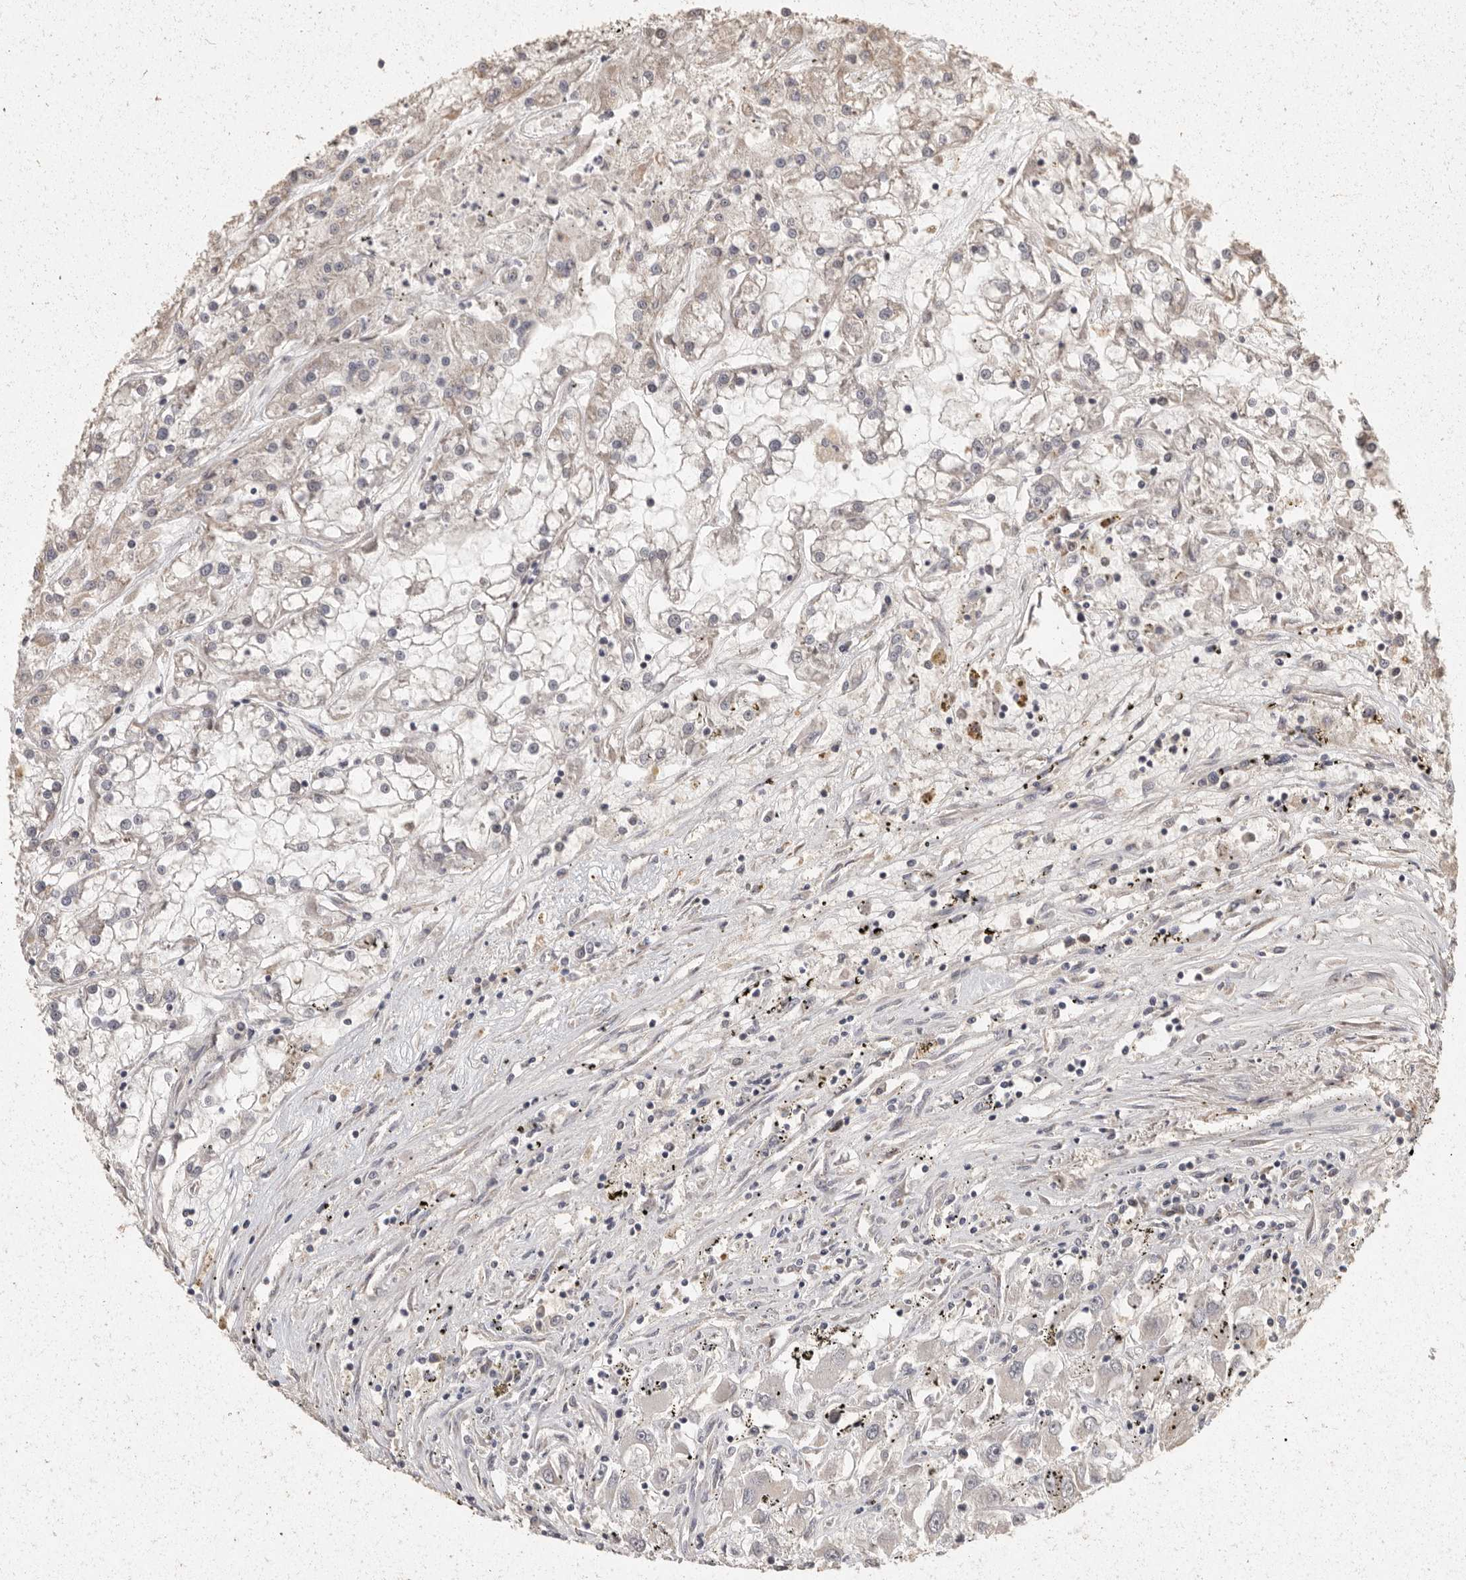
{"staining": {"intensity": "weak", "quantity": "<25%", "location": "cytoplasmic/membranous"}, "tissue": "renal cancer", "cell_type": "Tumor cells", "image_type": "cancer", "snomed": [{"axis": "morphology", "description": "Adenocarcinoma, NOS"}, {"axis": "topography", "description": "Kidney"}], "caption": "Protein analysis of renal cancer (adenocarcinoma) demonstrates no significant positivity in tumor cells. (DAB (3,3'-diaminobenzidine) IHC, high magnification).", "gene": "BAIAP2", "patient": {"sex": "female", "age": 52}}